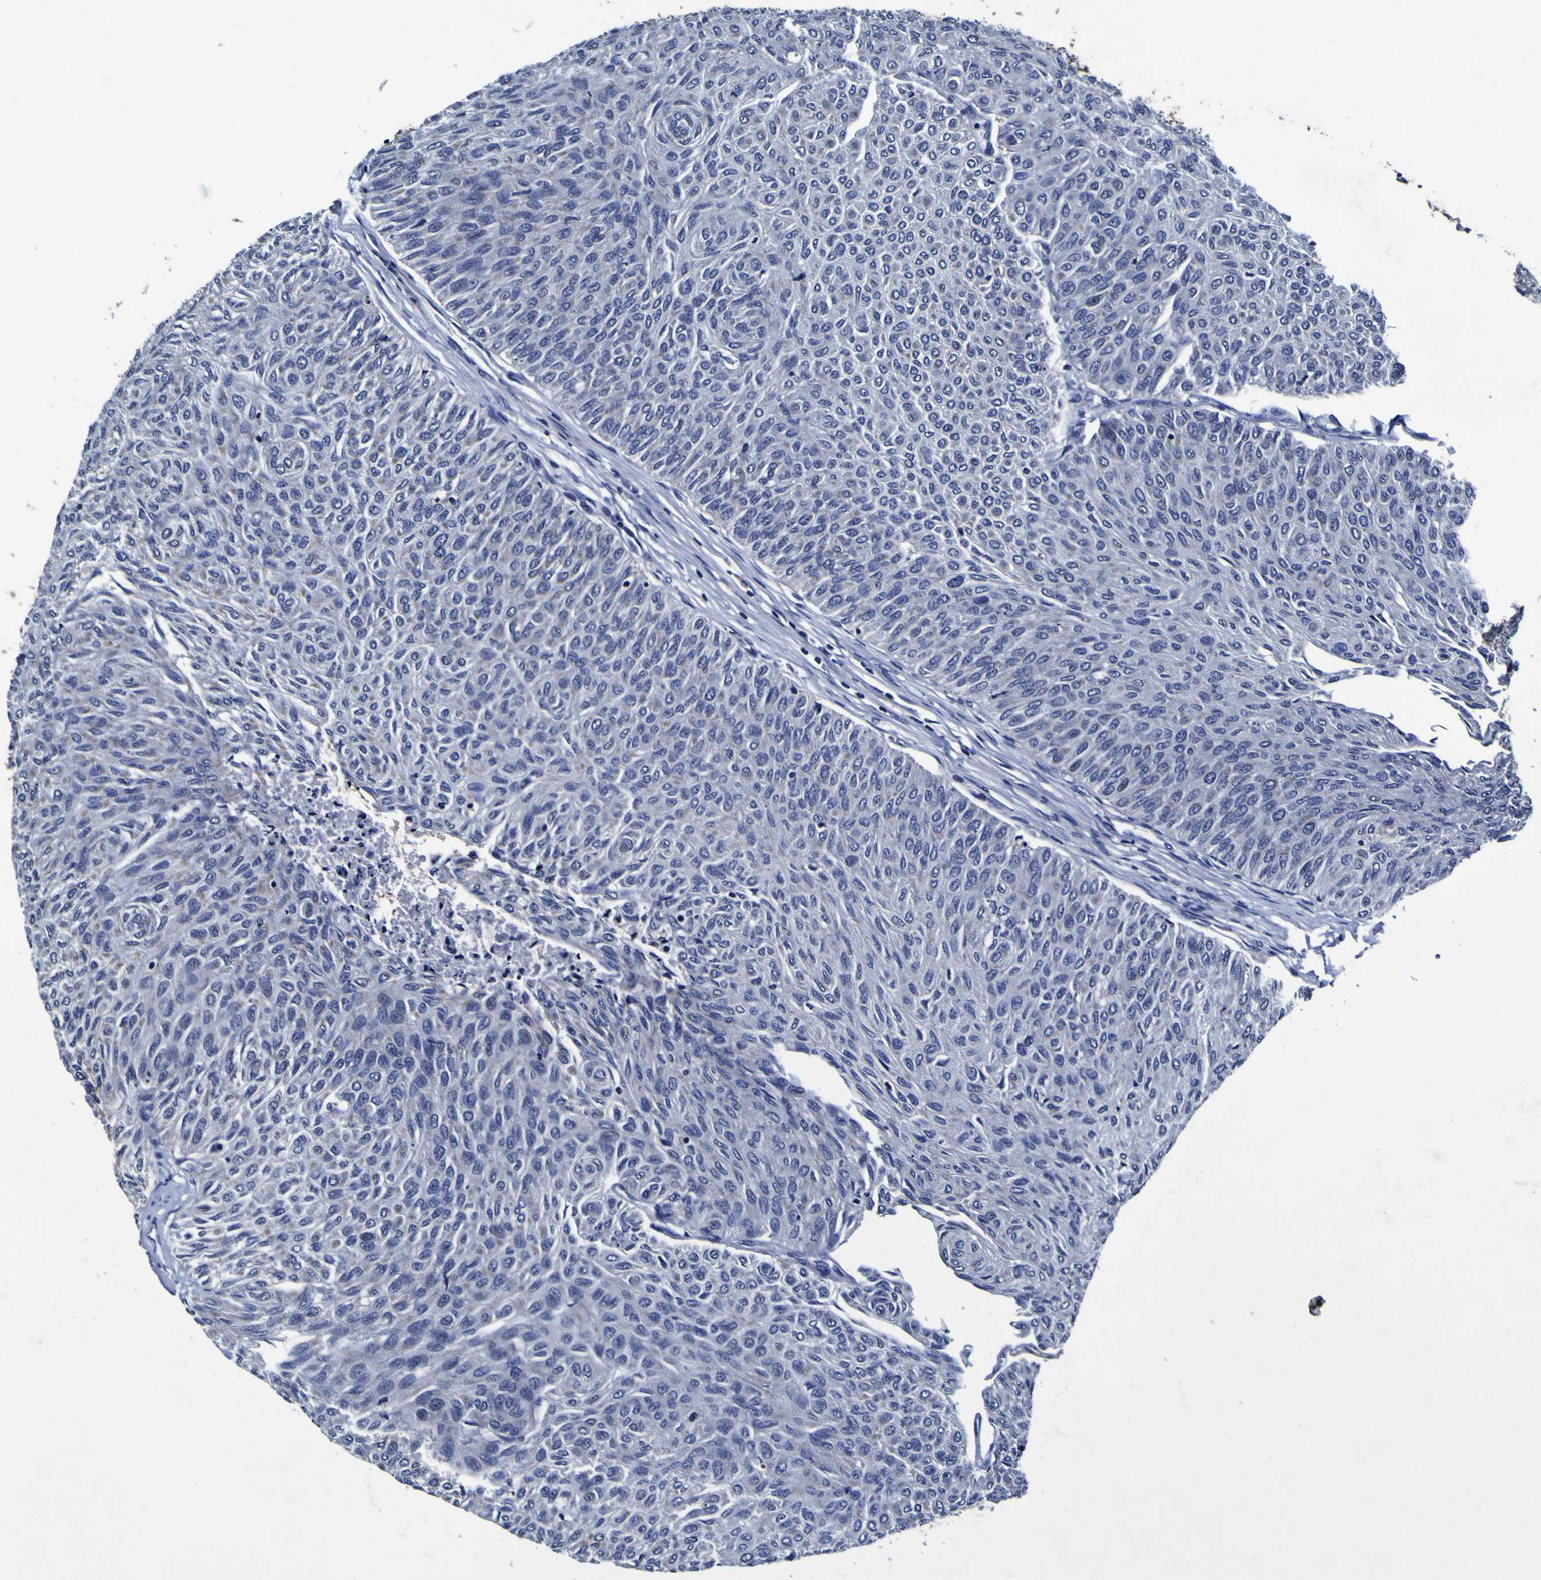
{"staining": {"intensity": "negative", "quantity": "none", "location": "none"}, "tissue": "urothelial cancer", "cell_type": "Tumor cells", "image_type": "cancer", "snomed": [{"axis": "morphology", "description": "Urothelial carcinoma, Low grade"}, {"axis": "topography", "description": "Urinary bladder"}], "caption": "High magnification brightfield microscopy of urothelial cancer stained with DAB (3,3'-diaminobenzidine) (brown) and counterstained with hematoxylin (blue): tumor cells show no significant positivity.", "gene": "PANK4", "patient": {"sex": "male", "age": 78}}